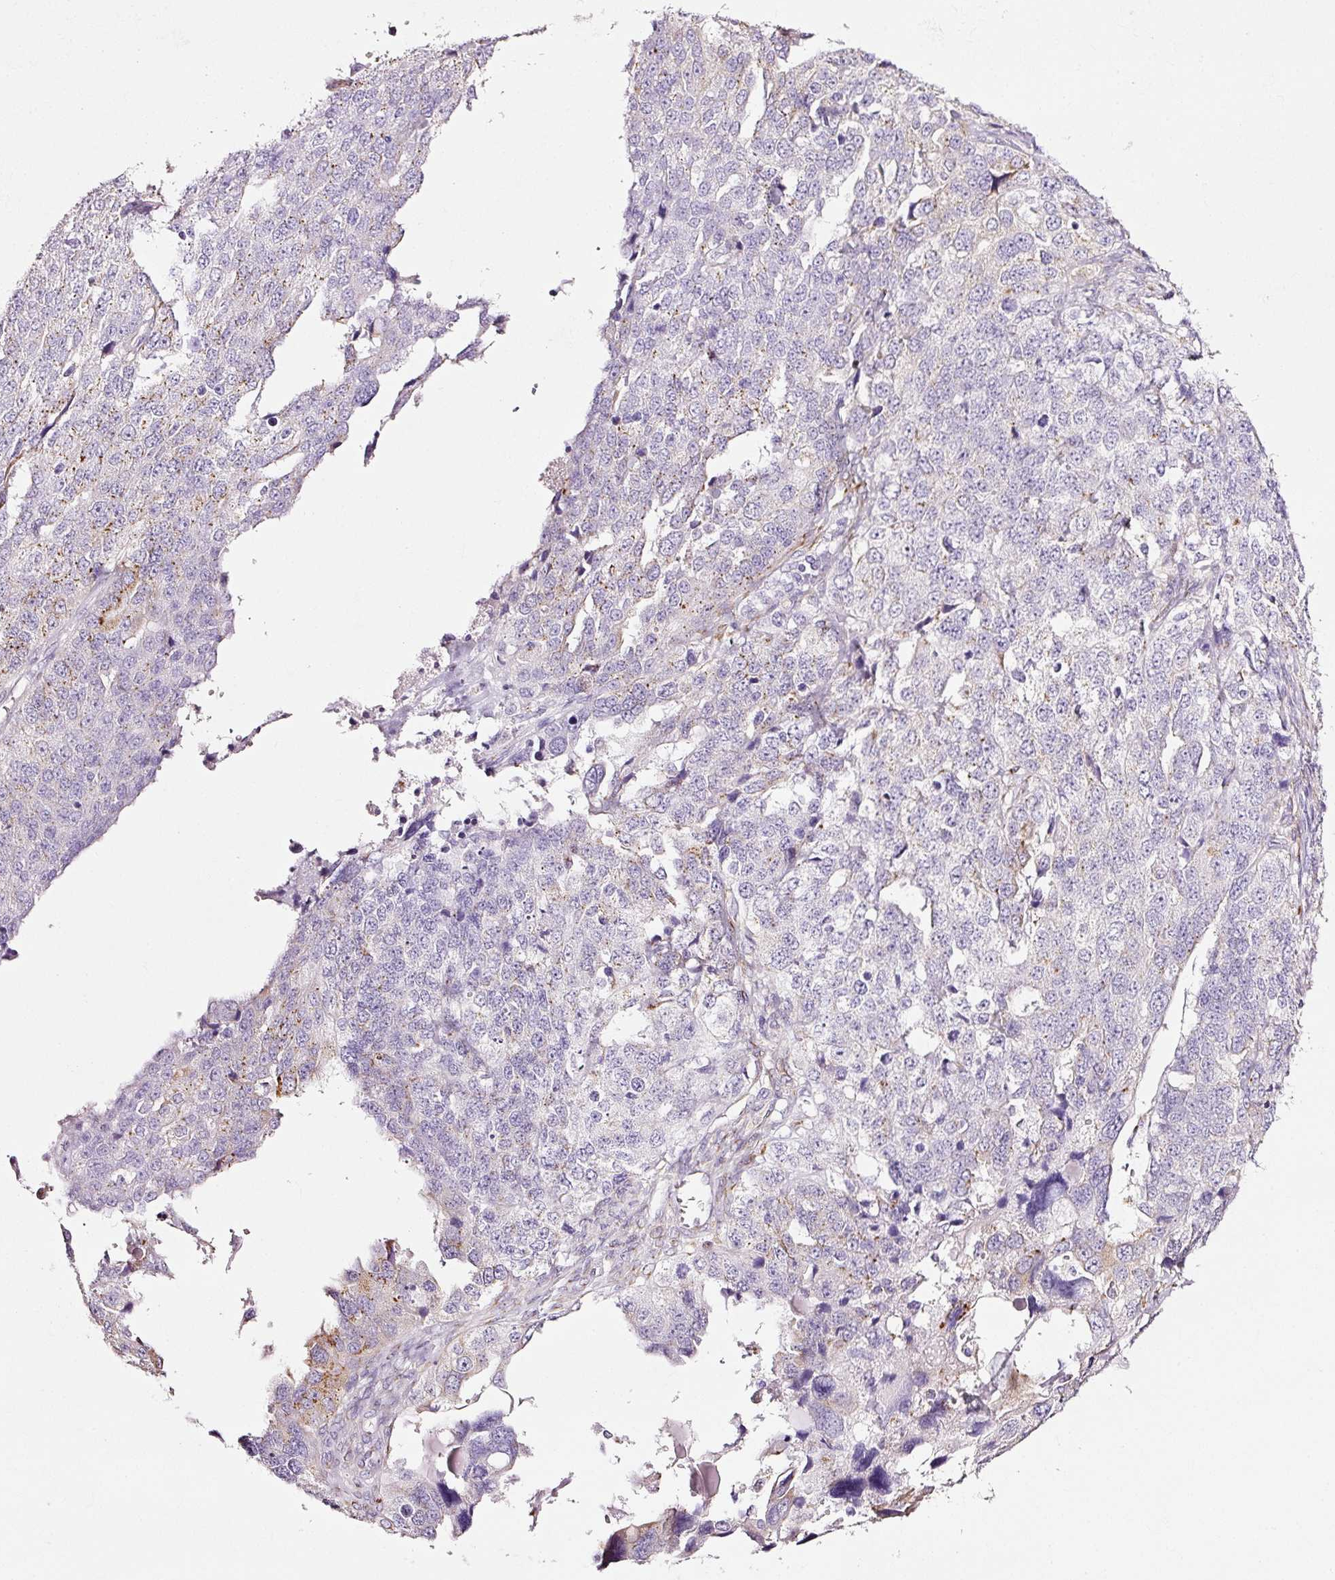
{"staining": {"intensity": "moderate", "quantity": "<25%", "location": "cytoplasmic/membranous"}, "tissue": "ovarian cancer", "cell_type": "Tumor cells", "image_type": "cancer", "snomed": [{"axis": "morphology", "description": "Cystadenocarcinoma, serous, NOS"}, {"axis": "topography", "description": "Ovary"}], "caption": "Protein expression analysis of human ovarian cancer reveals moderate cytoplasmic/membranous expression in about <25% of tumor cells. (Stains: DAB (3,3'-diaminobenzidine) in brown, nuclei in blue, Microscopy: brightfield microscopy at high magnification).", "gene": "SDF4", "patient": {"sex": "female", "age": 76}}